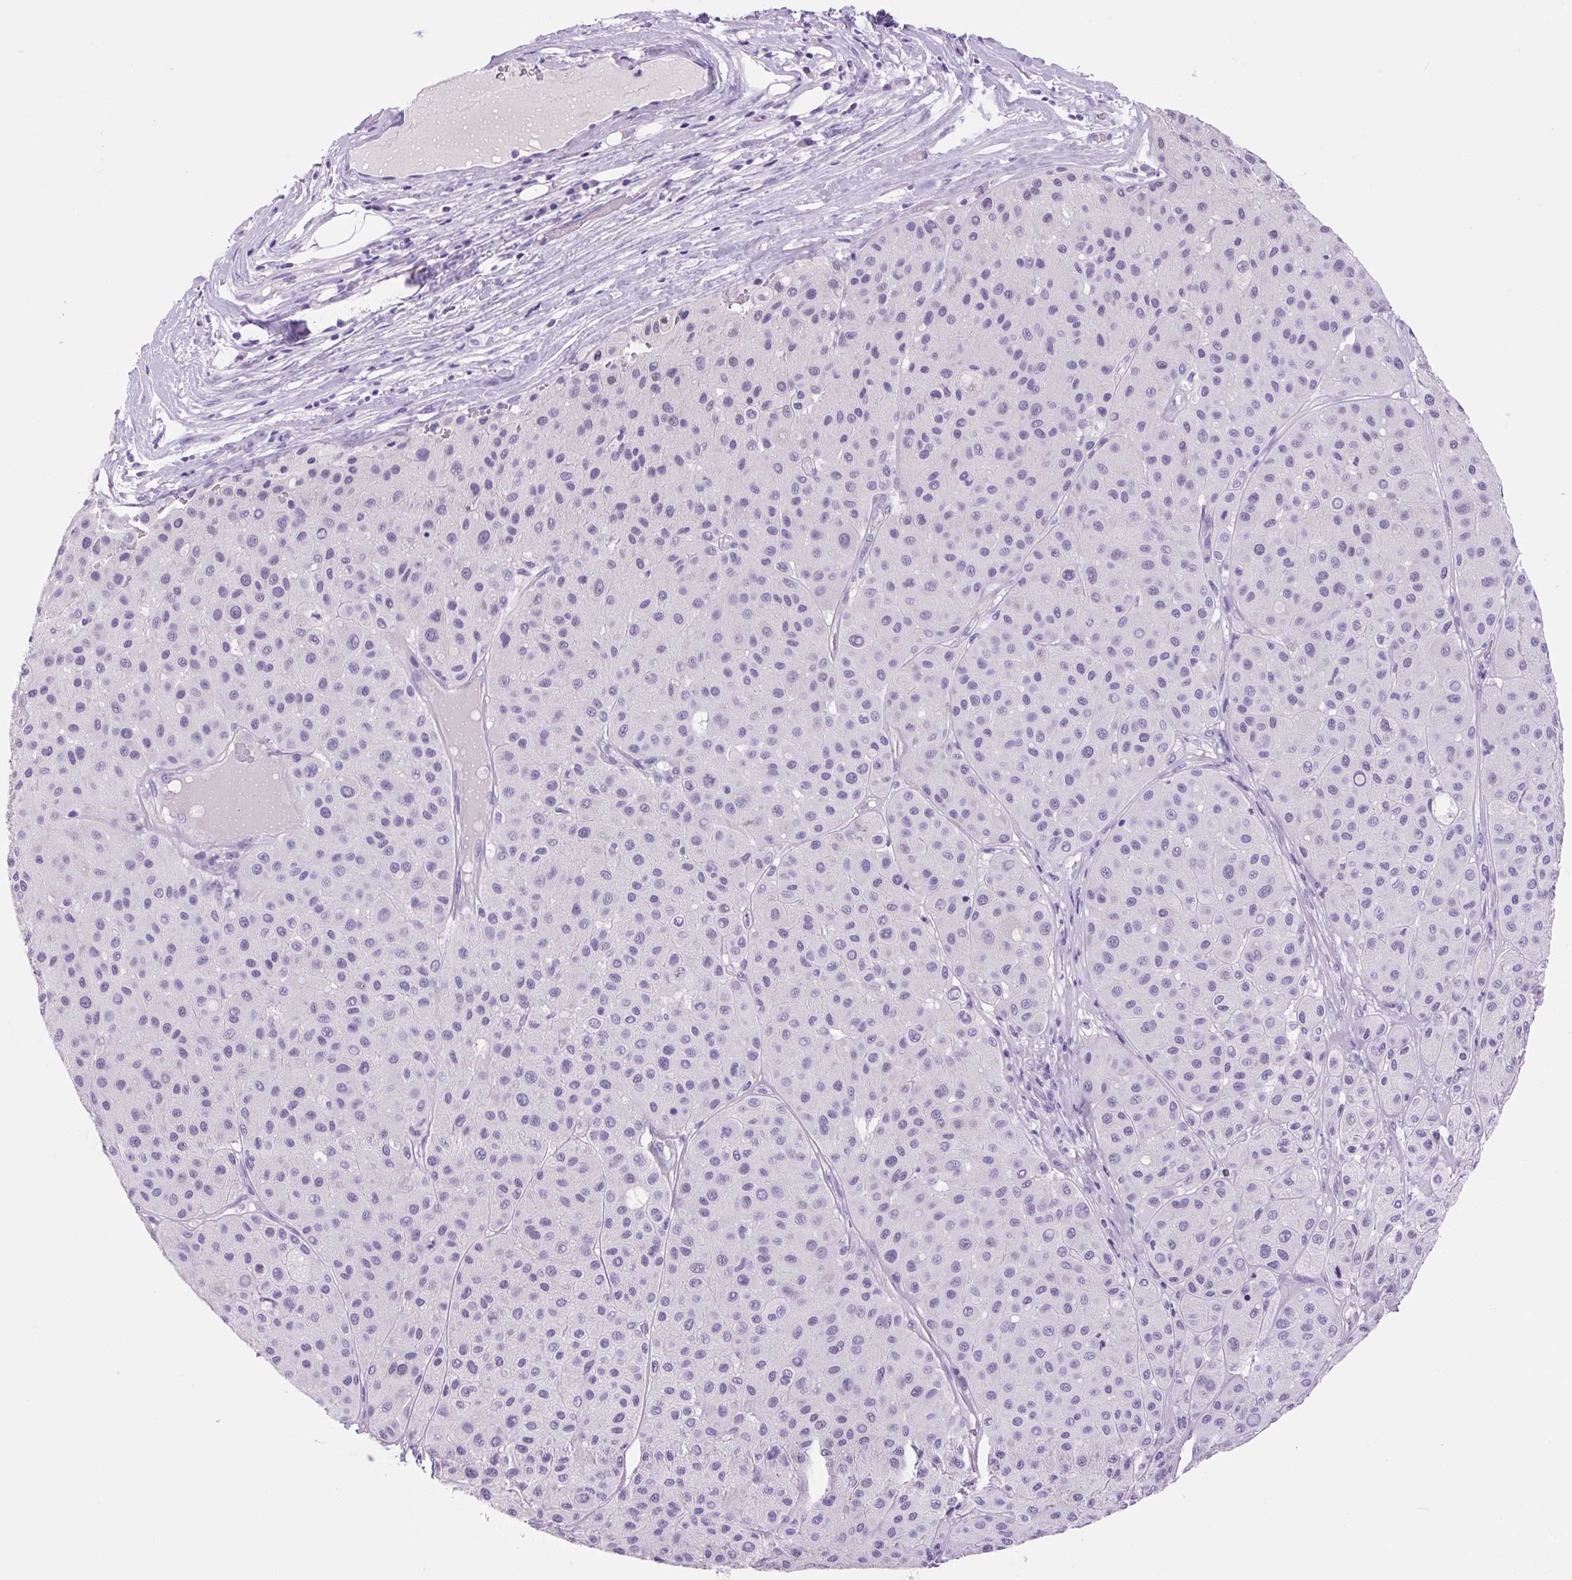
{"staining": {"intensity": "negative", "quantity": "none", "location": "none"}, "tissue": "melanoma", "cell_type": "Tumor cells", "image_type": "cancer", "snomed": [{"axis": "morphology", "description": "Malignant melanoma, Metastatic site"}, {"axis": "topography", "description": "Smooth muscle"}], "caption": "Immunohistochemical staining of malignant melanoma (metastatic site) demonstrates no significant positivity in tumor cells.", "gene": "PRRT1", "patient": {"sex": "male", "age": 41}}